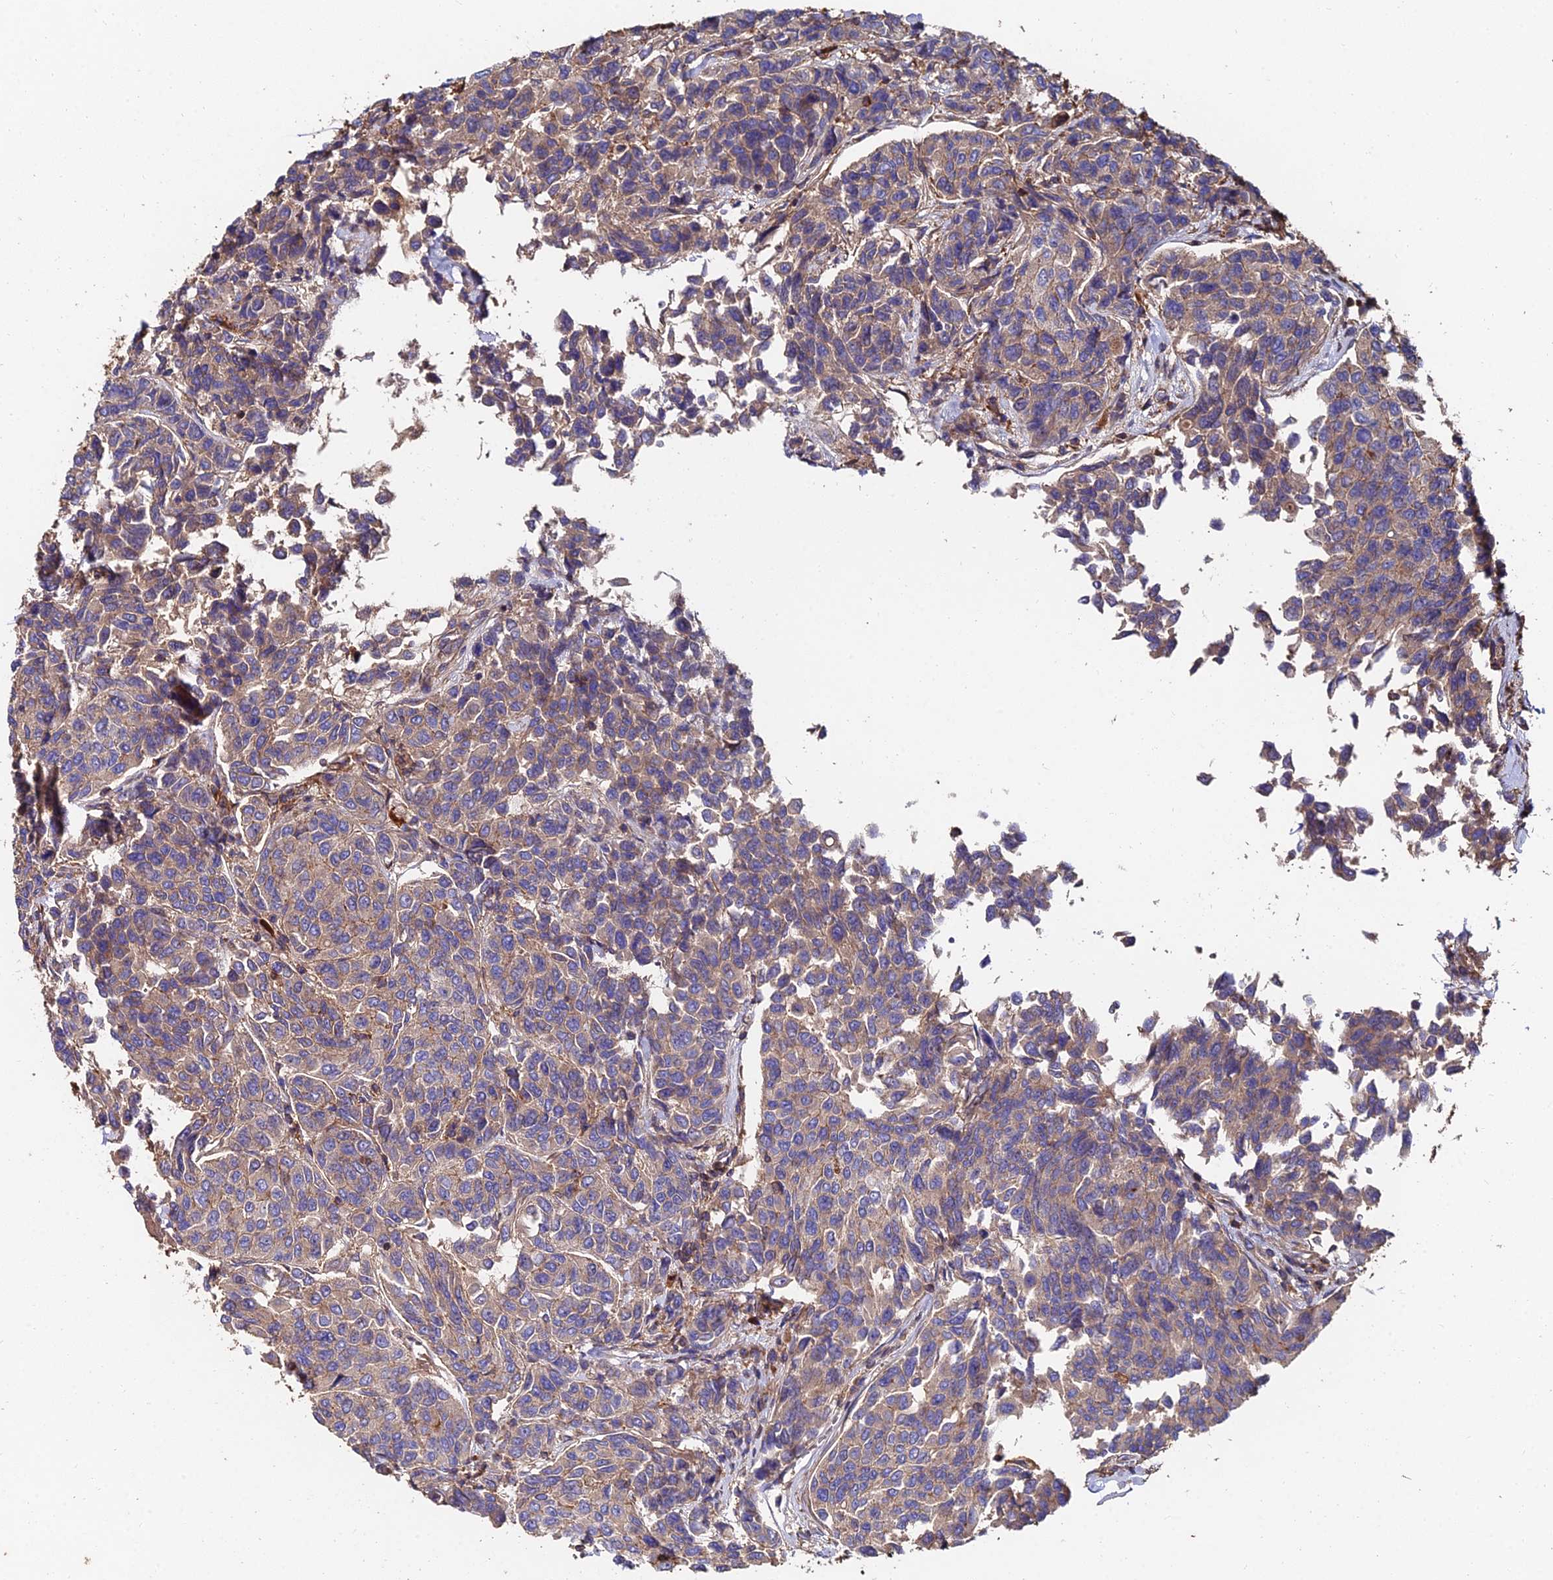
{"staining": {"intensity": "weak", "quantity": "<25%", "location": "cytoplasmic/membranous"}, "tissue": "breast cancer", "cell_type": "Tumor cells", "image_type": "cancer", "snomed": [{"axis": "morphology", "description": "Duct carcinoma"}, {"axis": "topography", "description": "Breast"}], "caption": "IHC micrograph of neoplastic tissue: human intraductal carcinoma (breast) stained with DAB (3,3'-diaminobenzidine) shows no significant protein positivity in tumor cells.", "gene": "EXT1", "patient": {"sex": "female", "age": 55}}